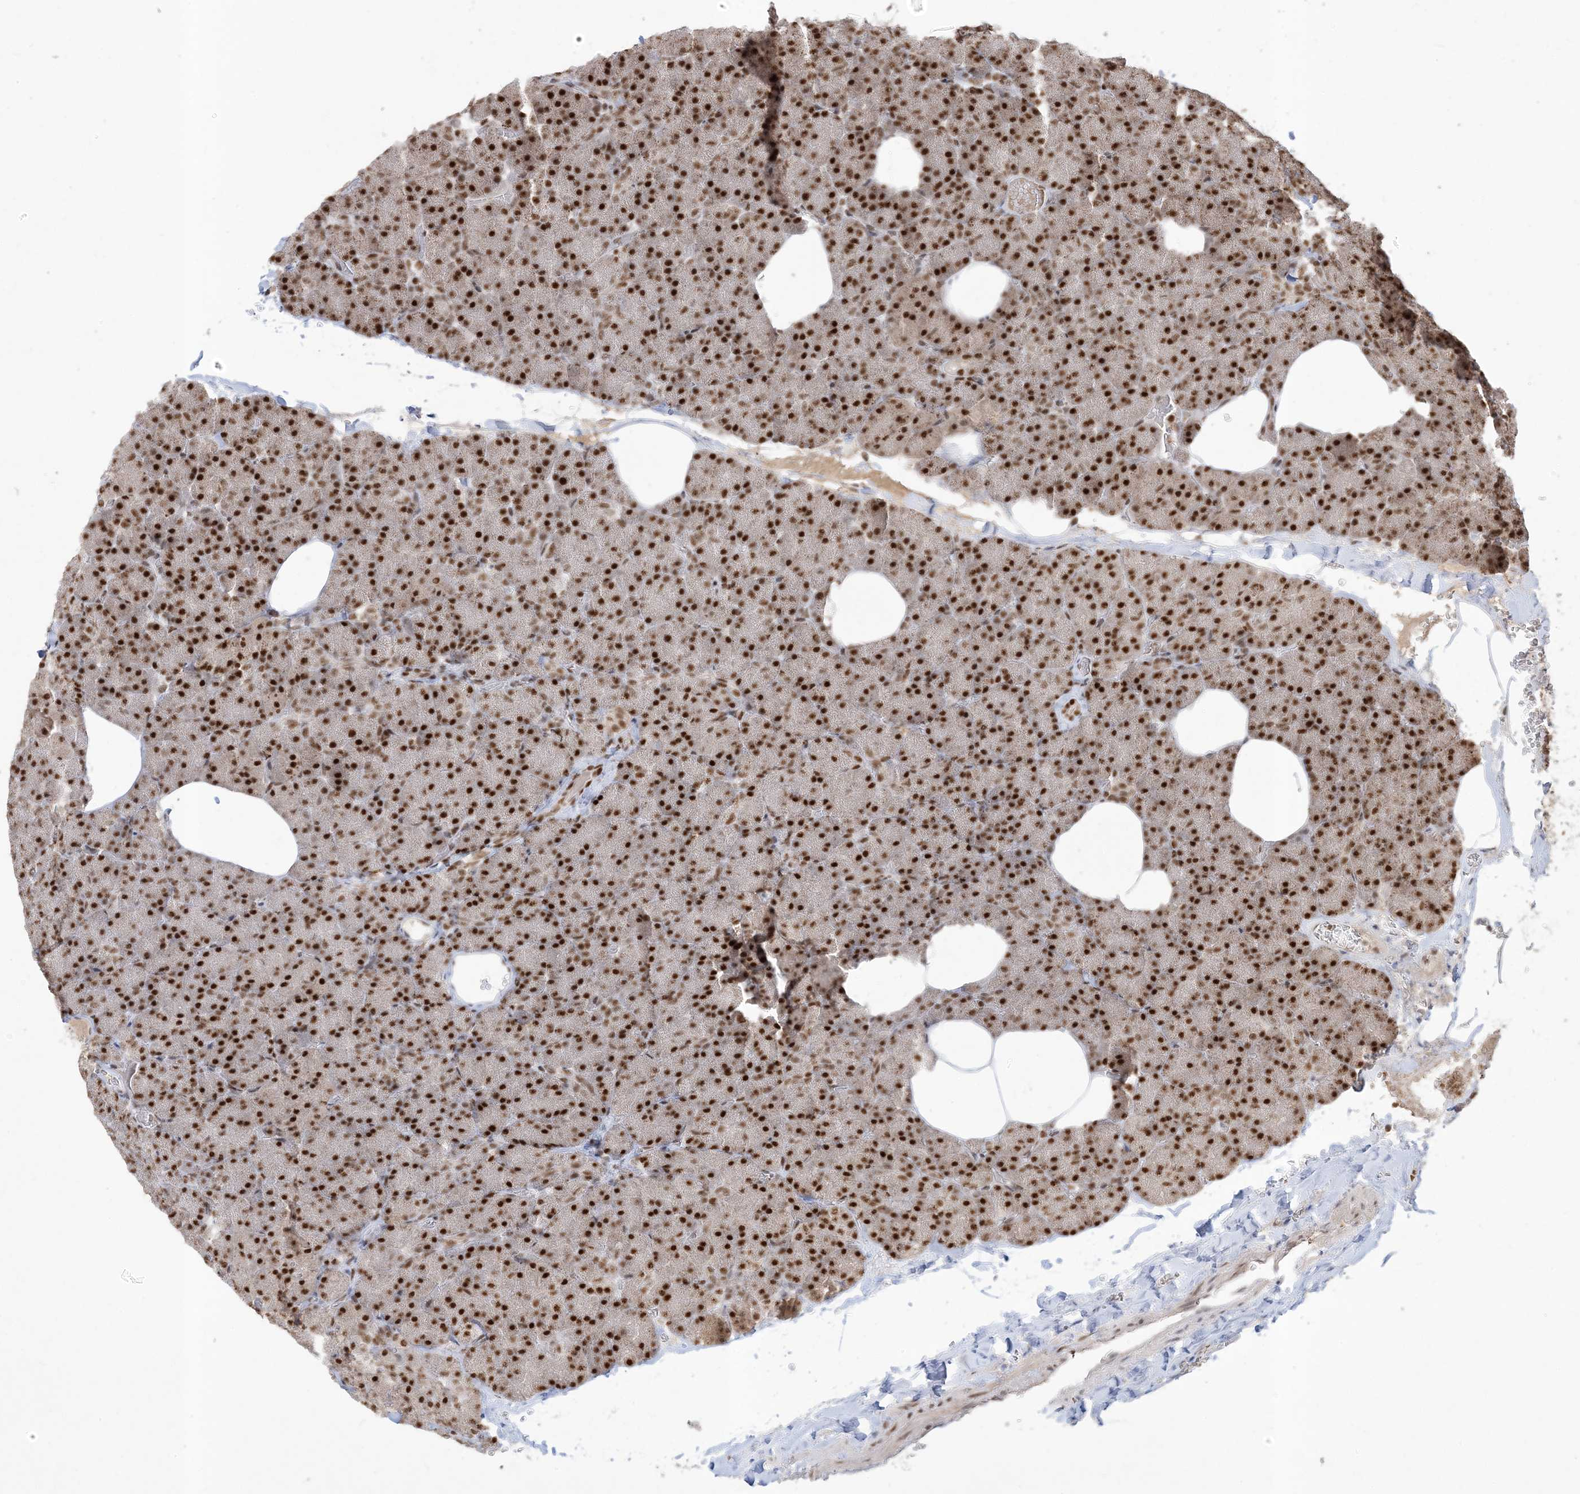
{"staining": {"intensity": "strong", "quantity": ">75%", "location": "nuclear"}, "tissue": "pancreas", "cell_type": "Exocrine glandular cells", "image_type": "normal", "snomed": [{"axis": "morphology", "description": "Normal tissue, NOS"}, {"axis": "morphology", "description": "Carcinoid, malignant, NOS"}, {"axis": "topography", "description": "Pancreas"}], "caption": "IHC of unremarkable human pancreas reveals high levels of strong nuclear positivity in about >75% of exocrine glandular cells.", "gene": "PPIL2", "patient": {"sex": "female", "age": 35}}